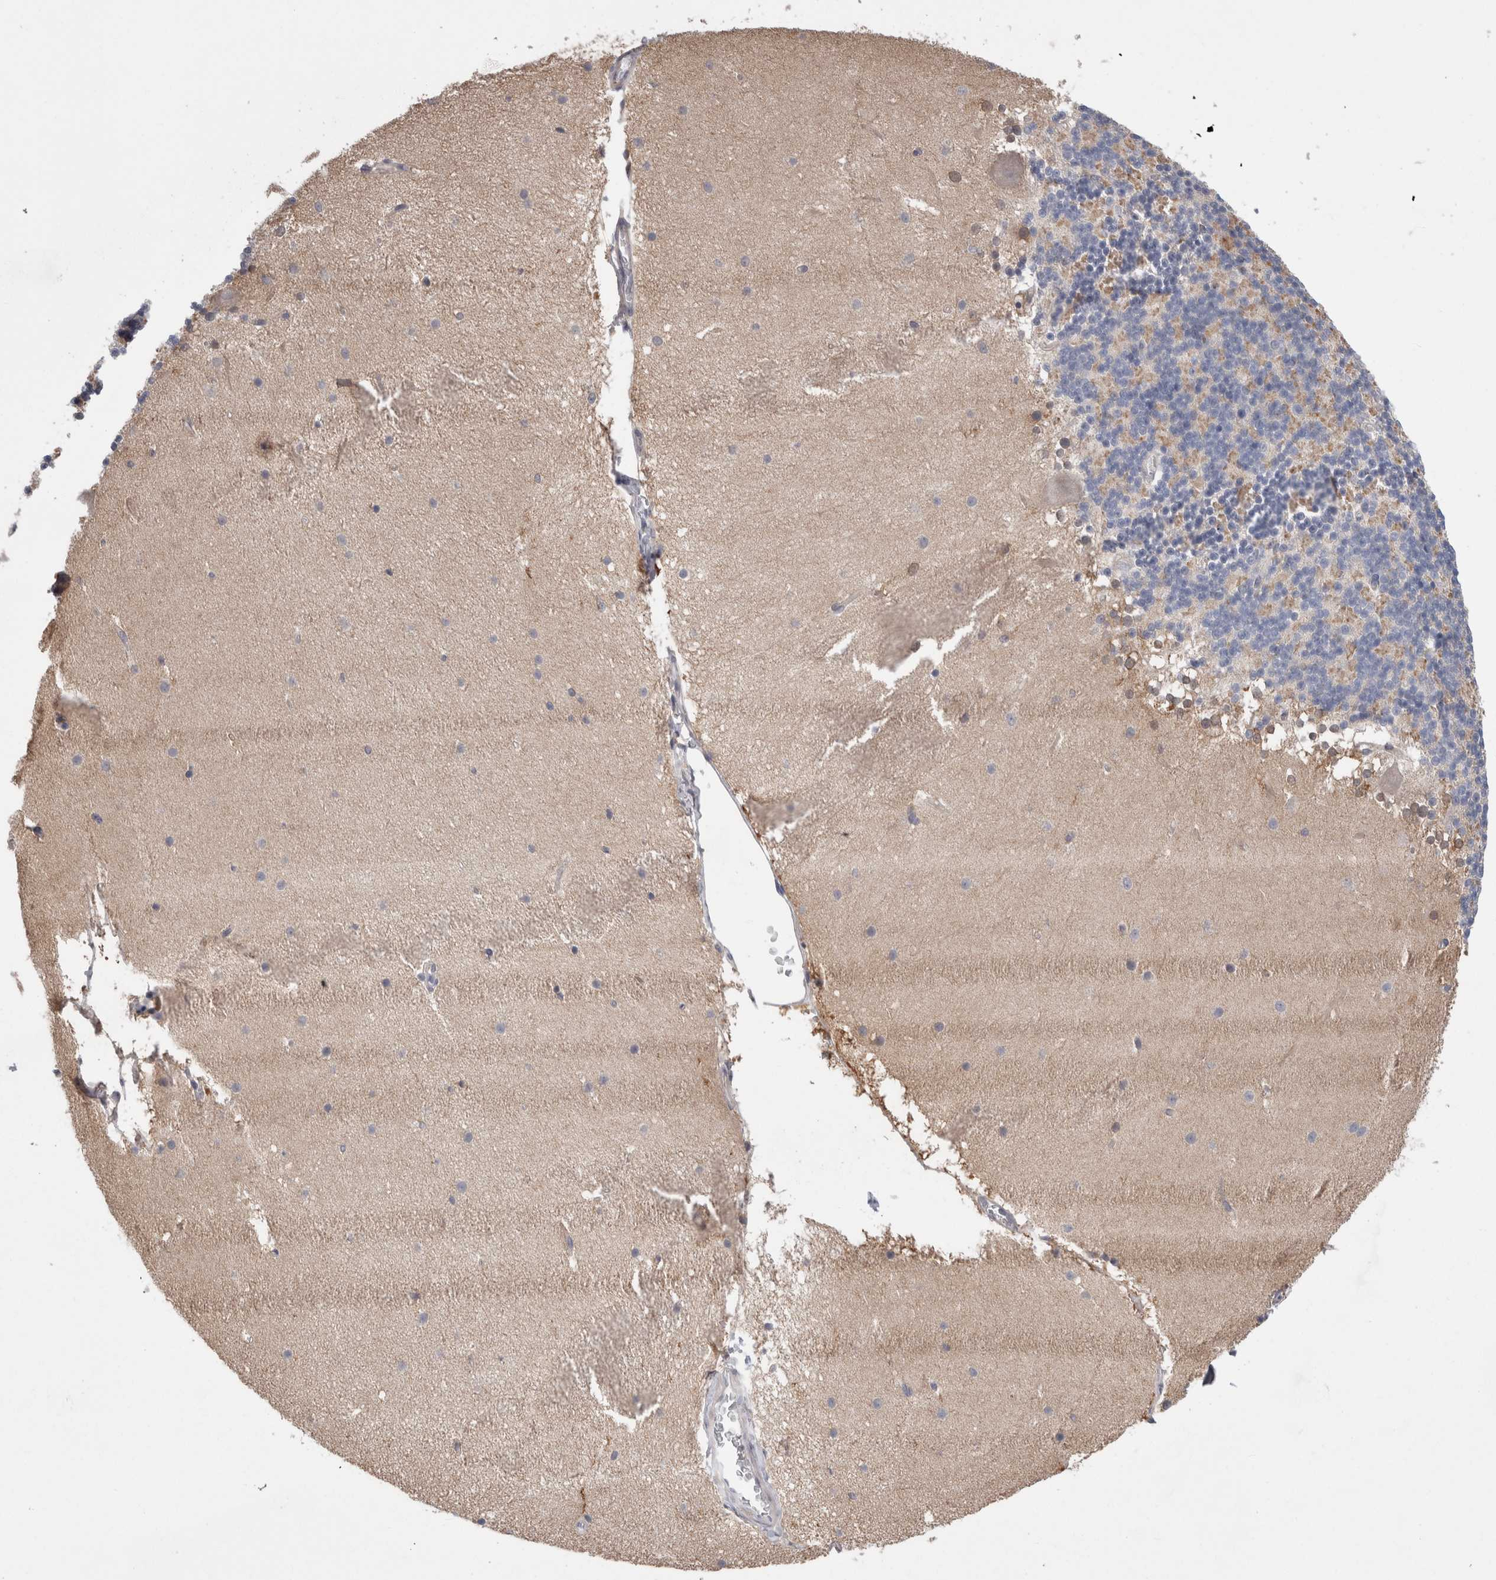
{"staining": {"intensity": "weak", "quantity": "25%-75%", "location": "cytoplasmic/membranous"}, "tissue": "cerebellum", "cell_type": "Cells in granular layer", "image_type": "normal", "snomed": [{"axis": "morphology", "description": "Normal tissue, NOS"}, {"axis": "topography", "description": "Cerebellum"}], "caption": "Immunohistochemistry (DAB (3,3'-diaminobenzidine)) staining of unremarkable human cerebellum demonstrates weak cytoplasmic/membranous protein expression in about 25%-75% of cells in granular layer. (DAB = brown stain, brightfield microscopy at high magnification).", "gene": "OTOR", "patient": {"sex": "female", "age": 19}}